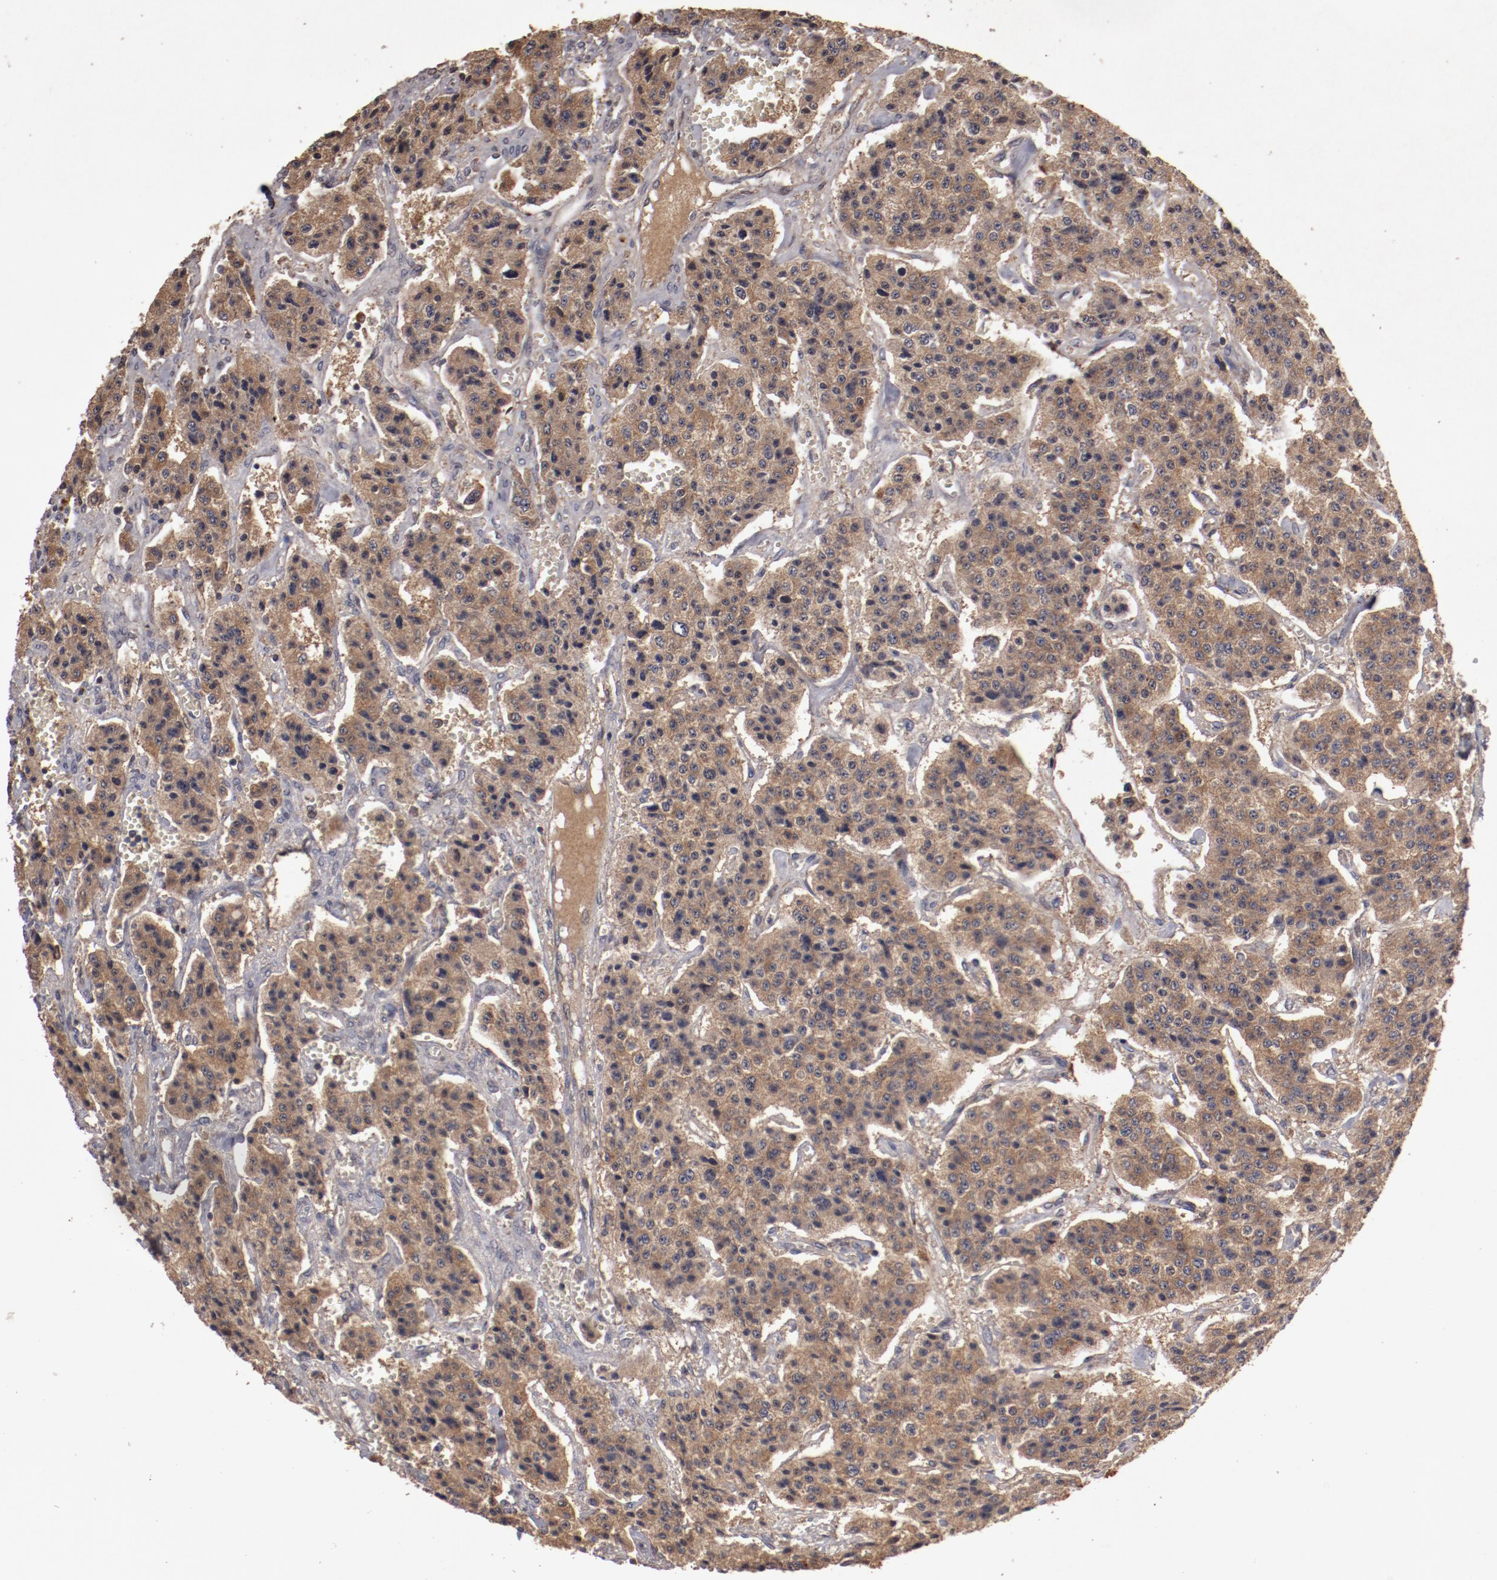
{"staining": {"intensity": "moderate", "quantity": ">75%", "location": "cytoplasmic/membranous"}, "tissue": "carcinoid", "cell_type": "Tumor cells", "image_type": "cancer", "snomed": [{"axis": "morphology", "description": "Carcinoid, malignant, NOS"}, {"axis": "topography", "description": "Small intestine"}], "caption": "IHC (DAB) staining of human carcinoid demonstrates moderate cytoplasmic/membranous protein expression in approximately >75% of tumor cells.", "gene": "LRRC75B", "patient": {"sex": "male", "age": 52}}